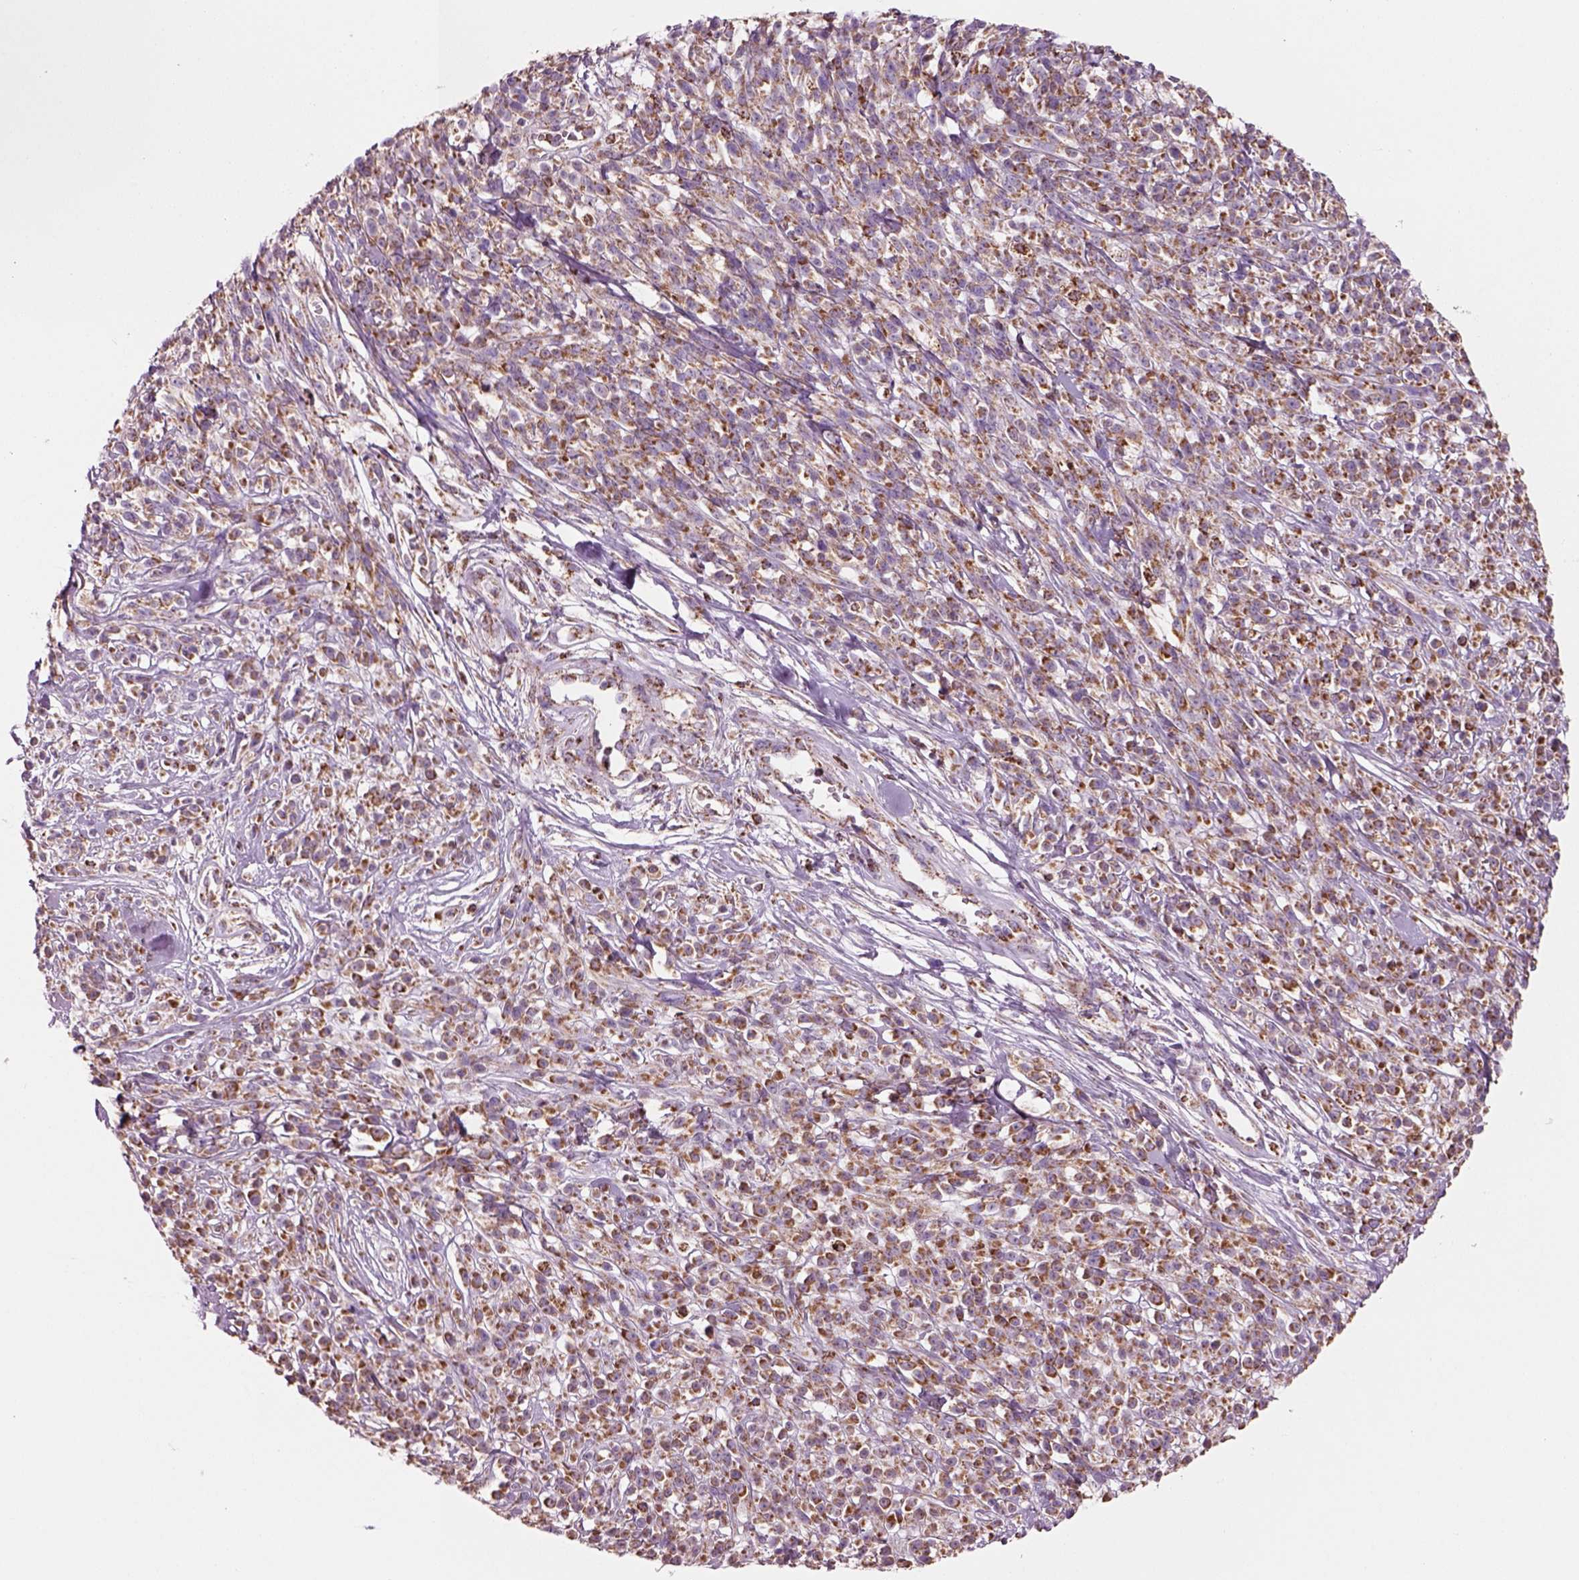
{"staining": {"intensity": "moderate", "quantity": ">75%", "location": "cytoplasmic/membranous"}, "tissue": "melanoma", "cell_type": "Tumor cells", "image_type": "cancer", "snomed": [{"axis": "morphology", "description": "Malignant melanoma, NOS"}, {"axis": "topography", "description": "Skin"}, {"axis": "topography", "description": "Skin of trunk"}], "caption": "Malignant melanoma stained with a protein marker exhibits moderate staining in tumor cells.", "gene": "SLC25A24", "patient": {"sex": "male", "age": 74}}